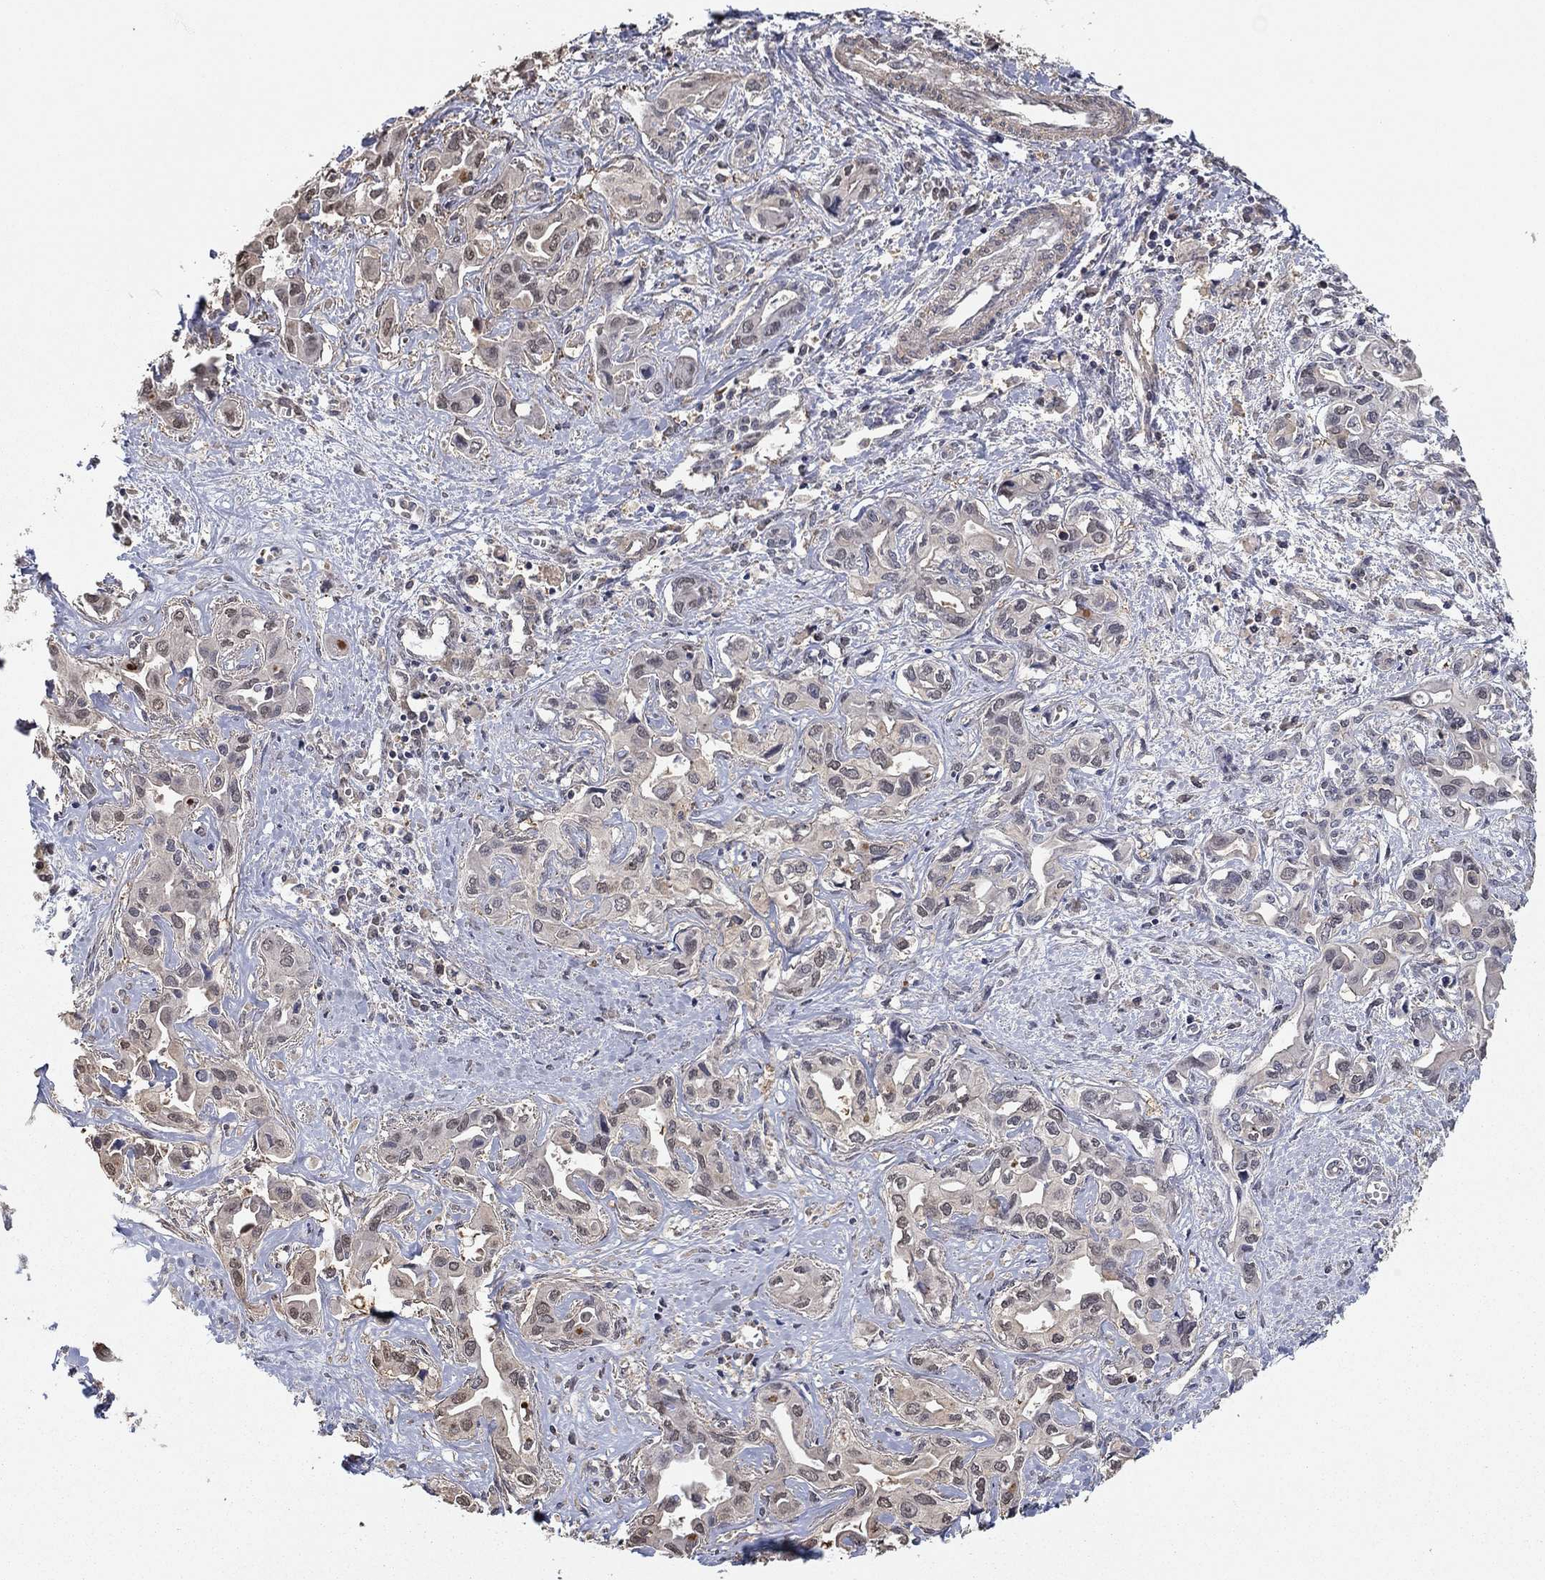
{"staining": {"intensity": "weak", "quantity": "<25%", "location": "cytoplasmic/membranous,nuclear"}, "tissue": "liver cancer", "cell_type": "Tumor cells", "image_type": "cancer", "snomed": [{"axis": "morphology", "description": "Cholangiocarcinoma"}, {"axis": "topography", "description": "Liver"}], "caption": "High magnification brightfield microscopy of cholangiocarcinoma (liver) stained with DAB (3,3'-diaminobenzidine) (brown) and counterstained with hematoxylin (blue): tumor cells show no significant expression.", "gene": "RNF114", "patient": {"sex": "female", "age": 64}}